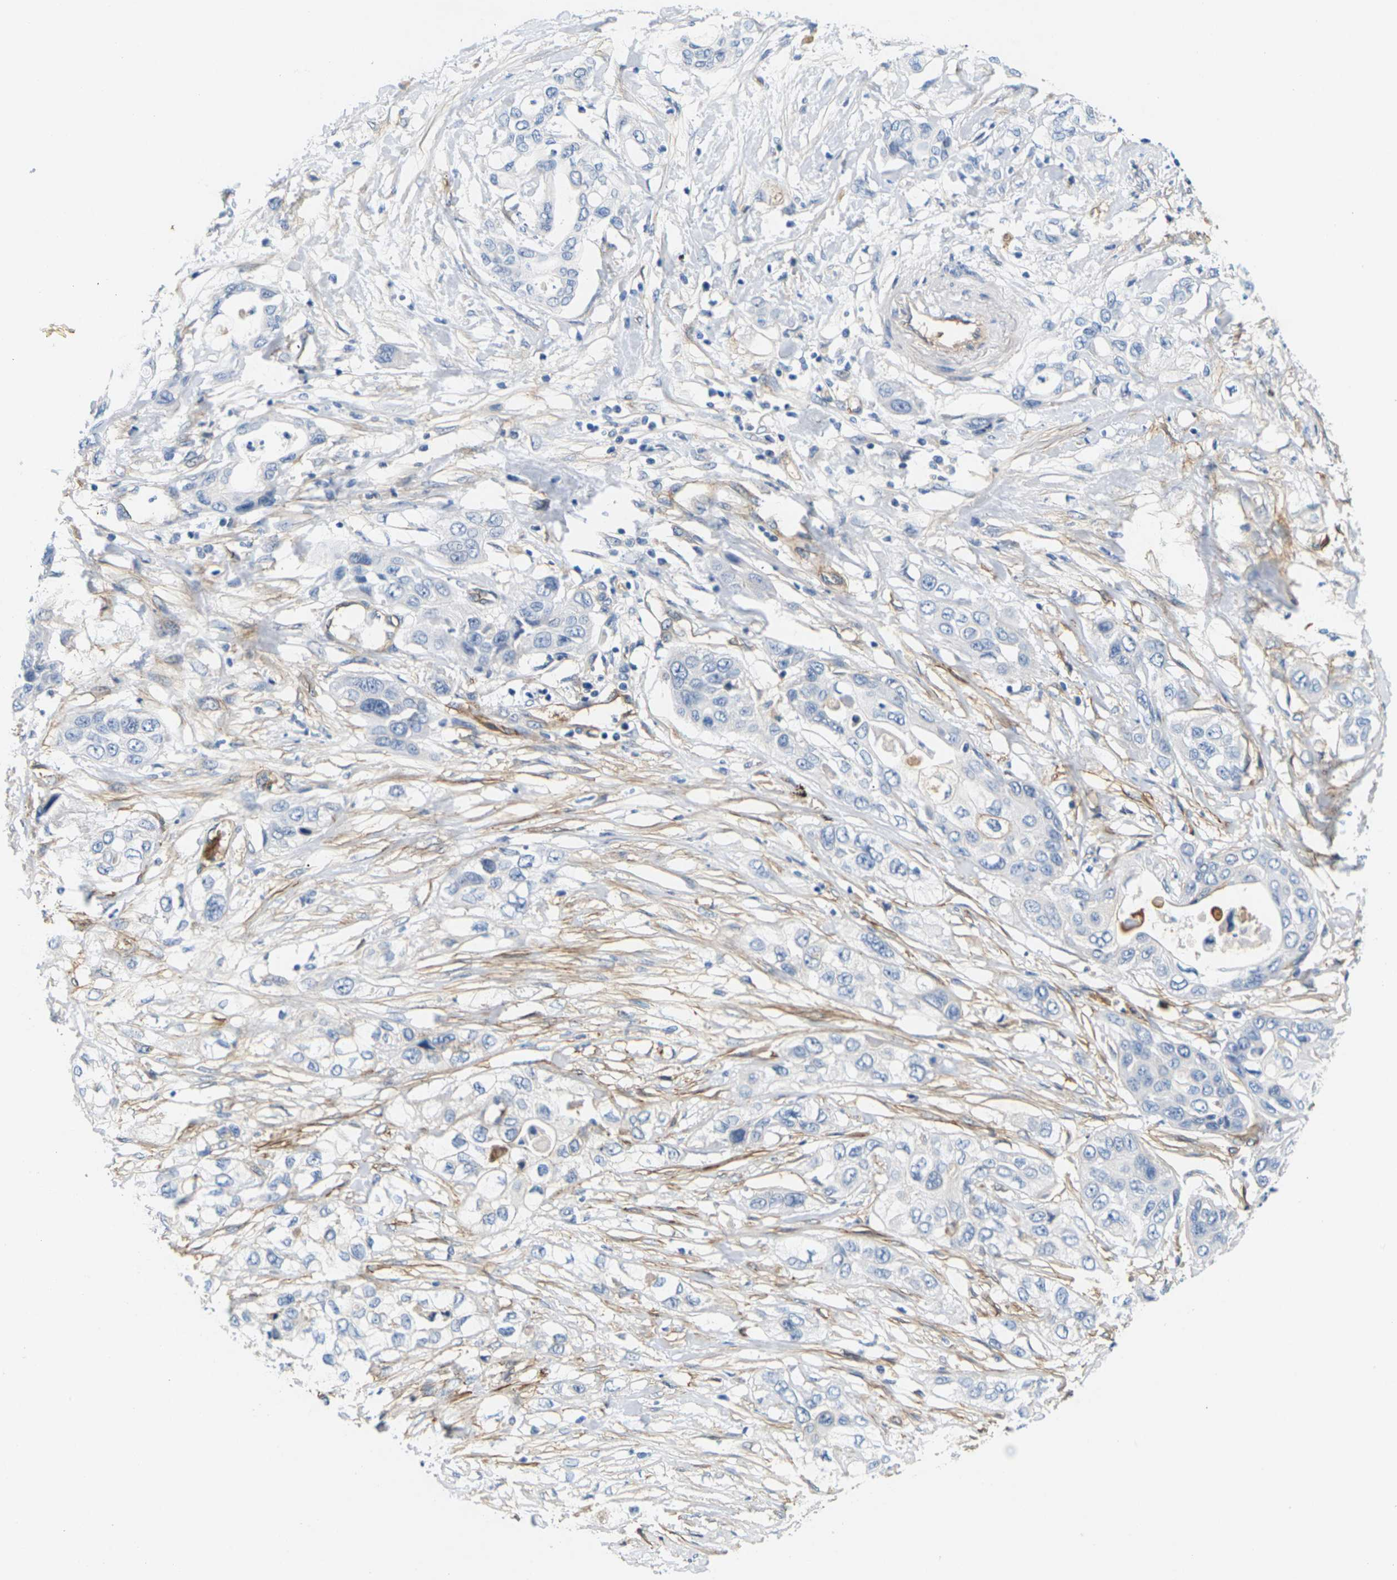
{"staining": {"intensity": "negative", "quantity": "none", "location": "none"}, "tissue": "pancreatic cancer", "cell_type": "Tumor cells", "image_type": "cancer", "snomed": [{"axis": "morphology", "description": "Adenocarcinoma, NOS"}, {"axis": "topography", "description": "Pancreas"}], "caption": "Tumor cells are negative for protein expression in human pancreatic cancer.", "gene": "ITGA5", "patient": {"sex": "female", "age": 70}}